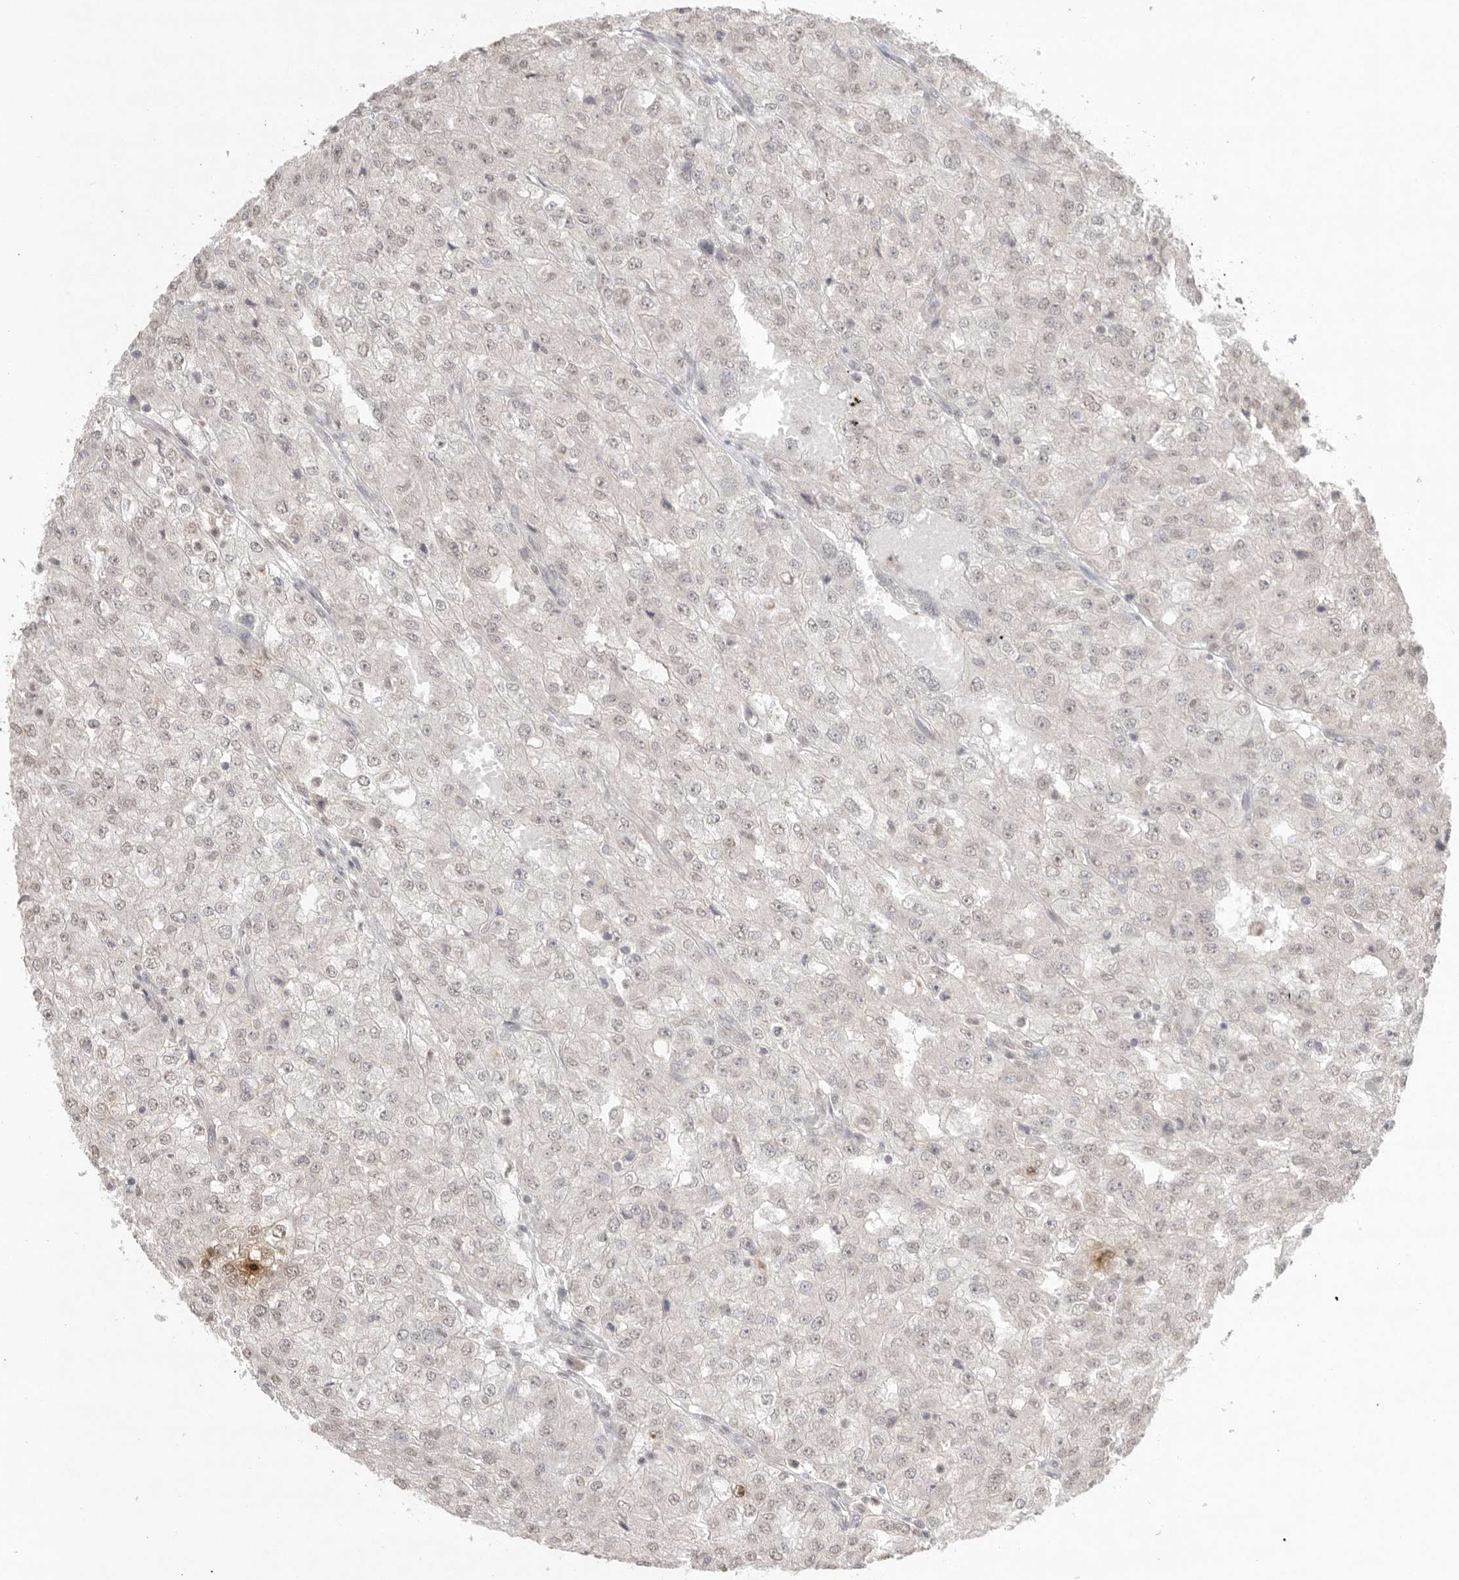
{"staining": {"intensity": "weak", "quantity": "<25%", "location": "nuclear"}, "tissue": "renal cancer", "cell_type": "Tumor cells", "image_type": "cancer", "snomed": [{"axis": "morphology", "description": "Adenocarcinoma, NOS"}, {"axis": "topography", "description": "Kidney"}], "caption": "The image displays no staining of tumor cells in renal cancer.", "gene": "KLK5", "patient": {"sex": "female", "age": 54}}